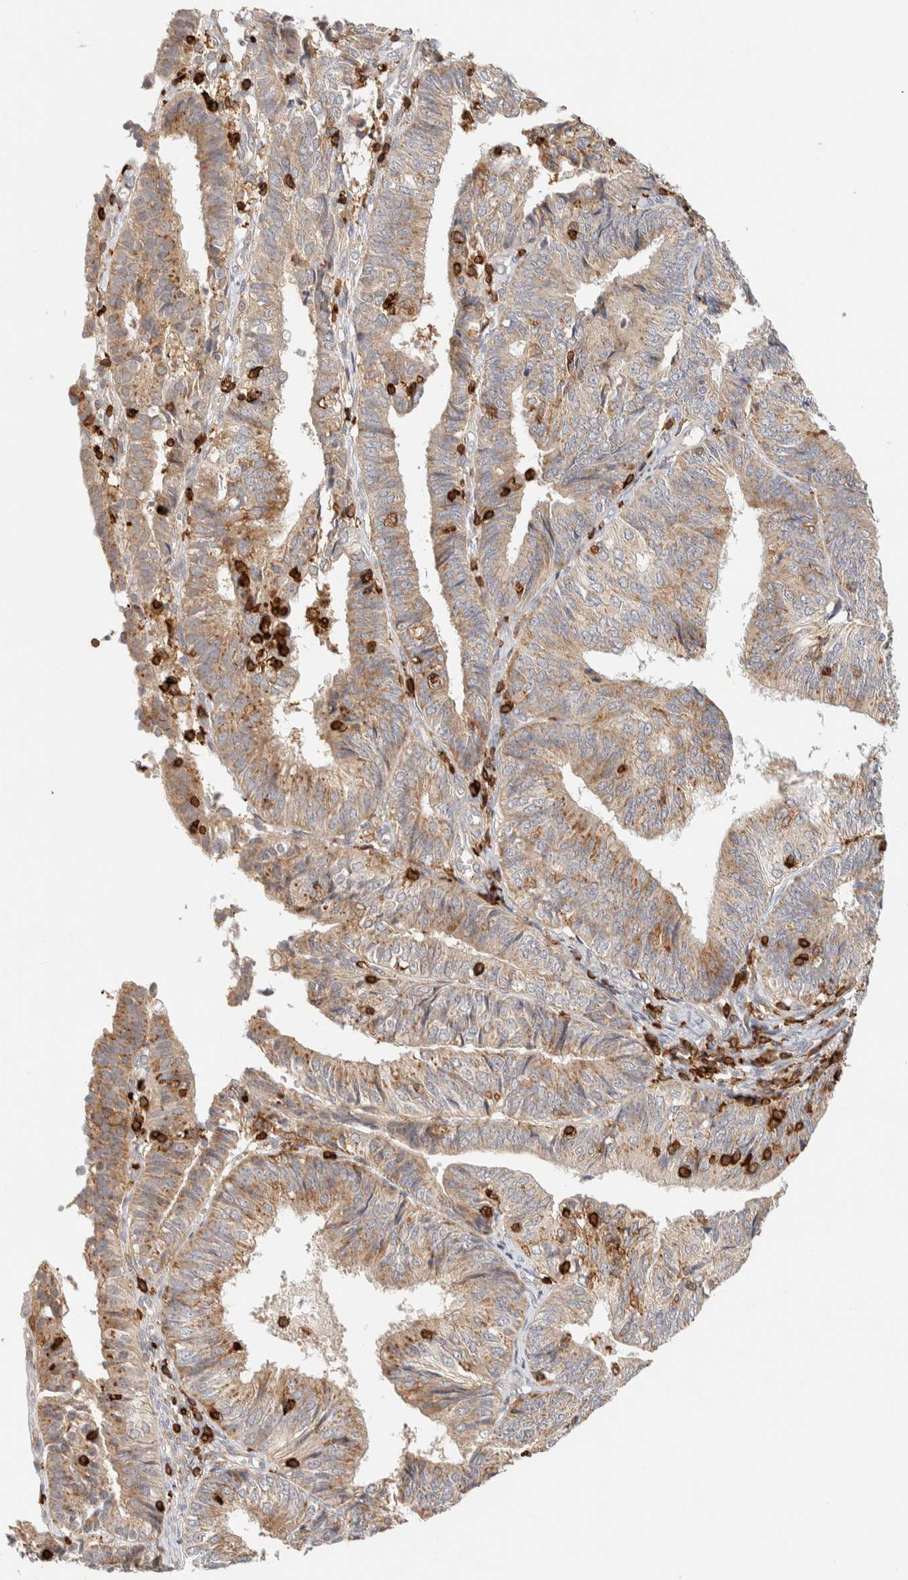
{"staining": {"intensity": "moderate", "quantity": ">75%", "location": "cytoplasmic/membranous"}, "tissue": "endometrial cancer", "cell_type": "Tumor cells", "image_type": "cancer", "snomed": [{"axis": "morphology", "description": "Adenocarcinoma, NOS"}, {"axis": "topography", "description": "Endometrium"}], "caption": "Immunohistochemistry histopathology image of neoplastic tissue: endometrial cancer (adenocarcinoma) stained using immunohistochemistry (IHC) displays medium levels of moderate protein expression localized specifically in the cytoplasmic/membranous of tumor cells, appearing as a cytoplasmic/membranous brown color.", "gene": "RUNDC1", "patient": {"sex": "female", "age": 58}}